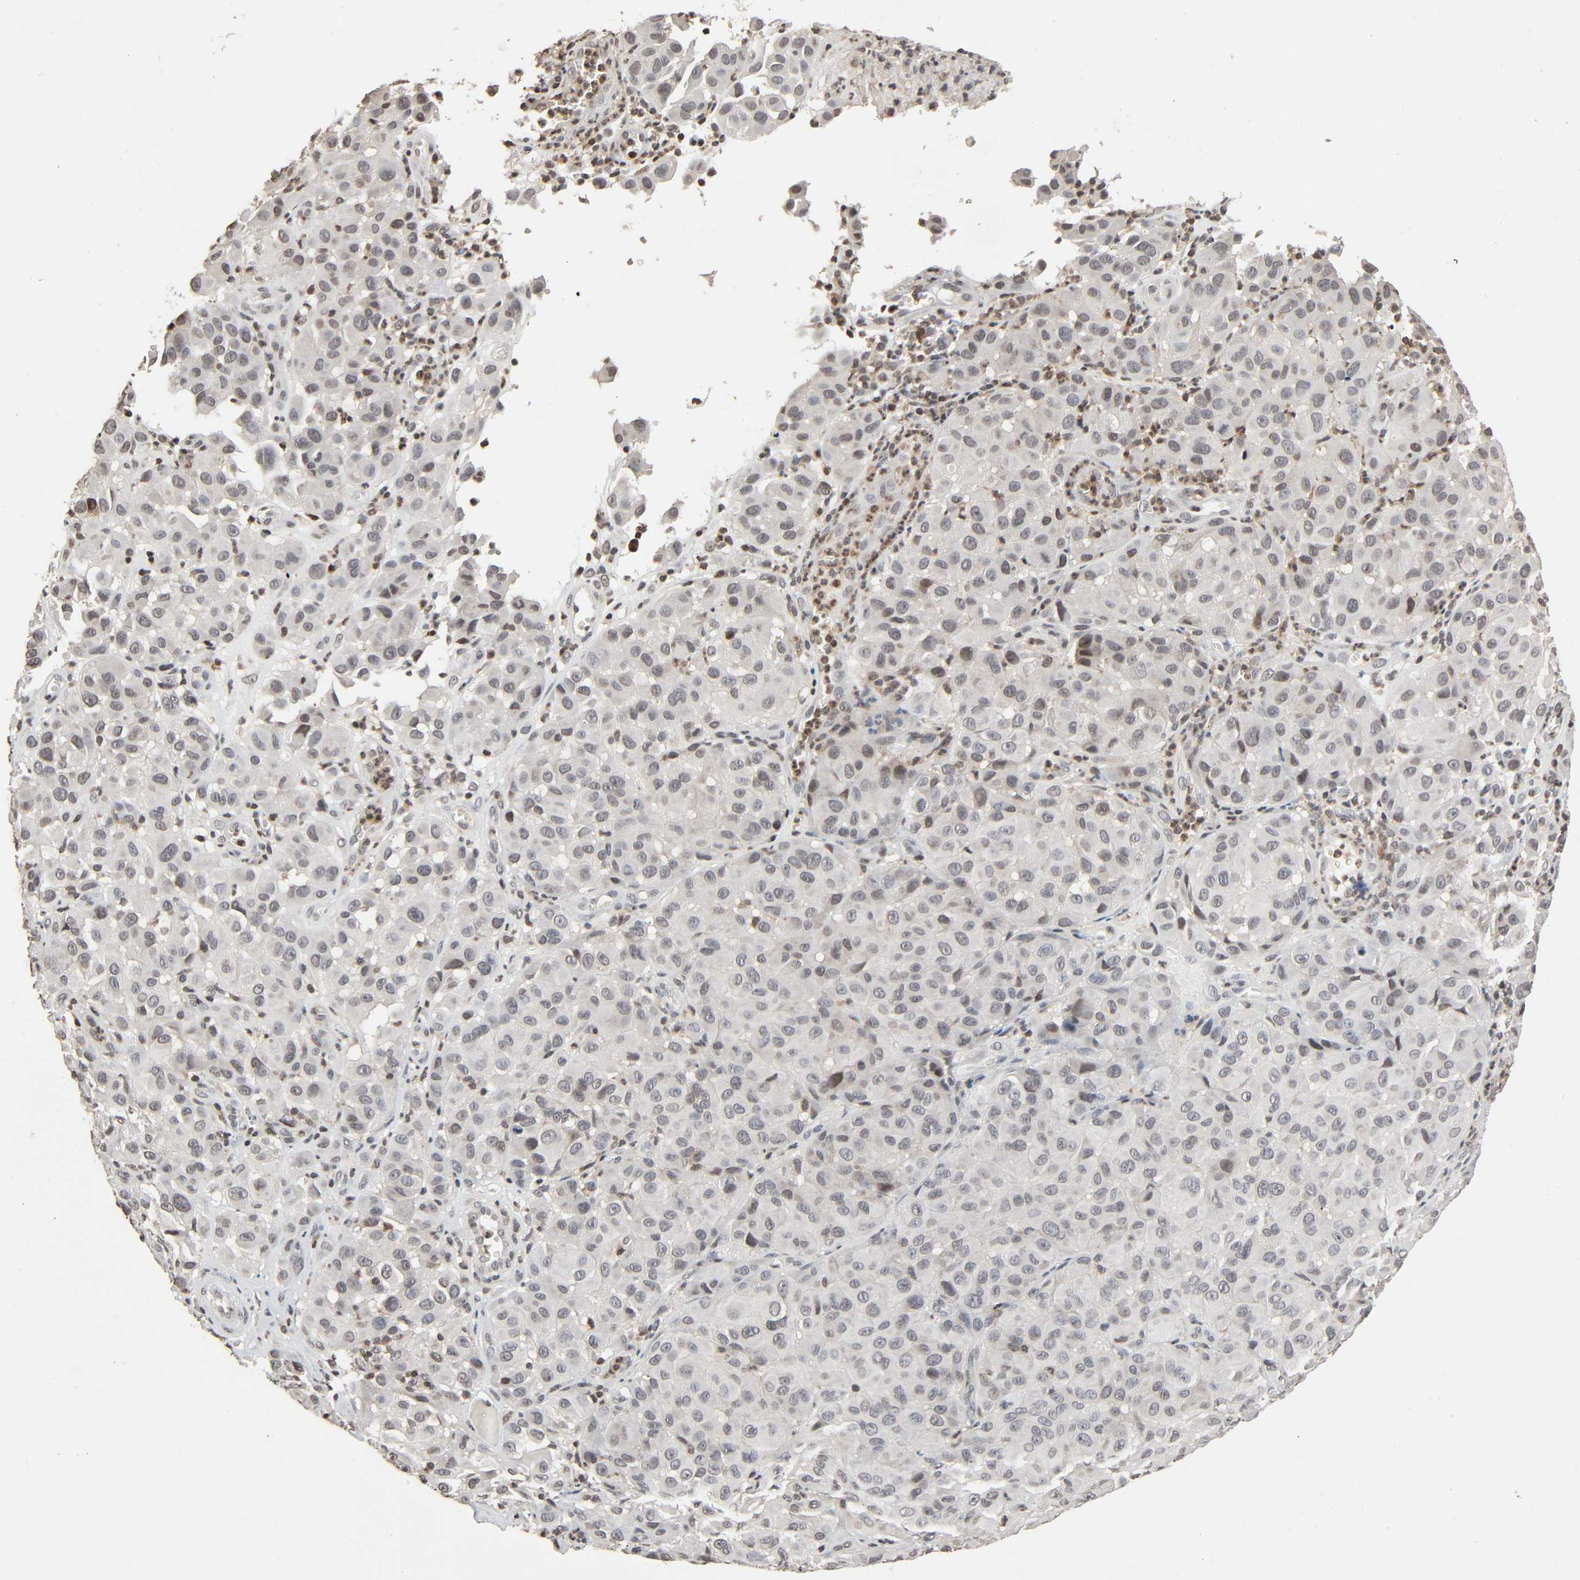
{"staining": {"intensity": "negative", "quantity": "none", "location": "none"}, "tissue": "melanoma", "cell_type": "Tumor cells", "image_type": "cancer", "snomed": [{"axis": "morphology", "description": "Malignant melanoma, NOS"}, {"axis": "topography", "description": "Skin"}], "caption": "Micrograph shows no significant protein expression in tumor cells of malignant melanoma.", "gene": "STK4", "patient": {"sex": "female", "age": 21}}